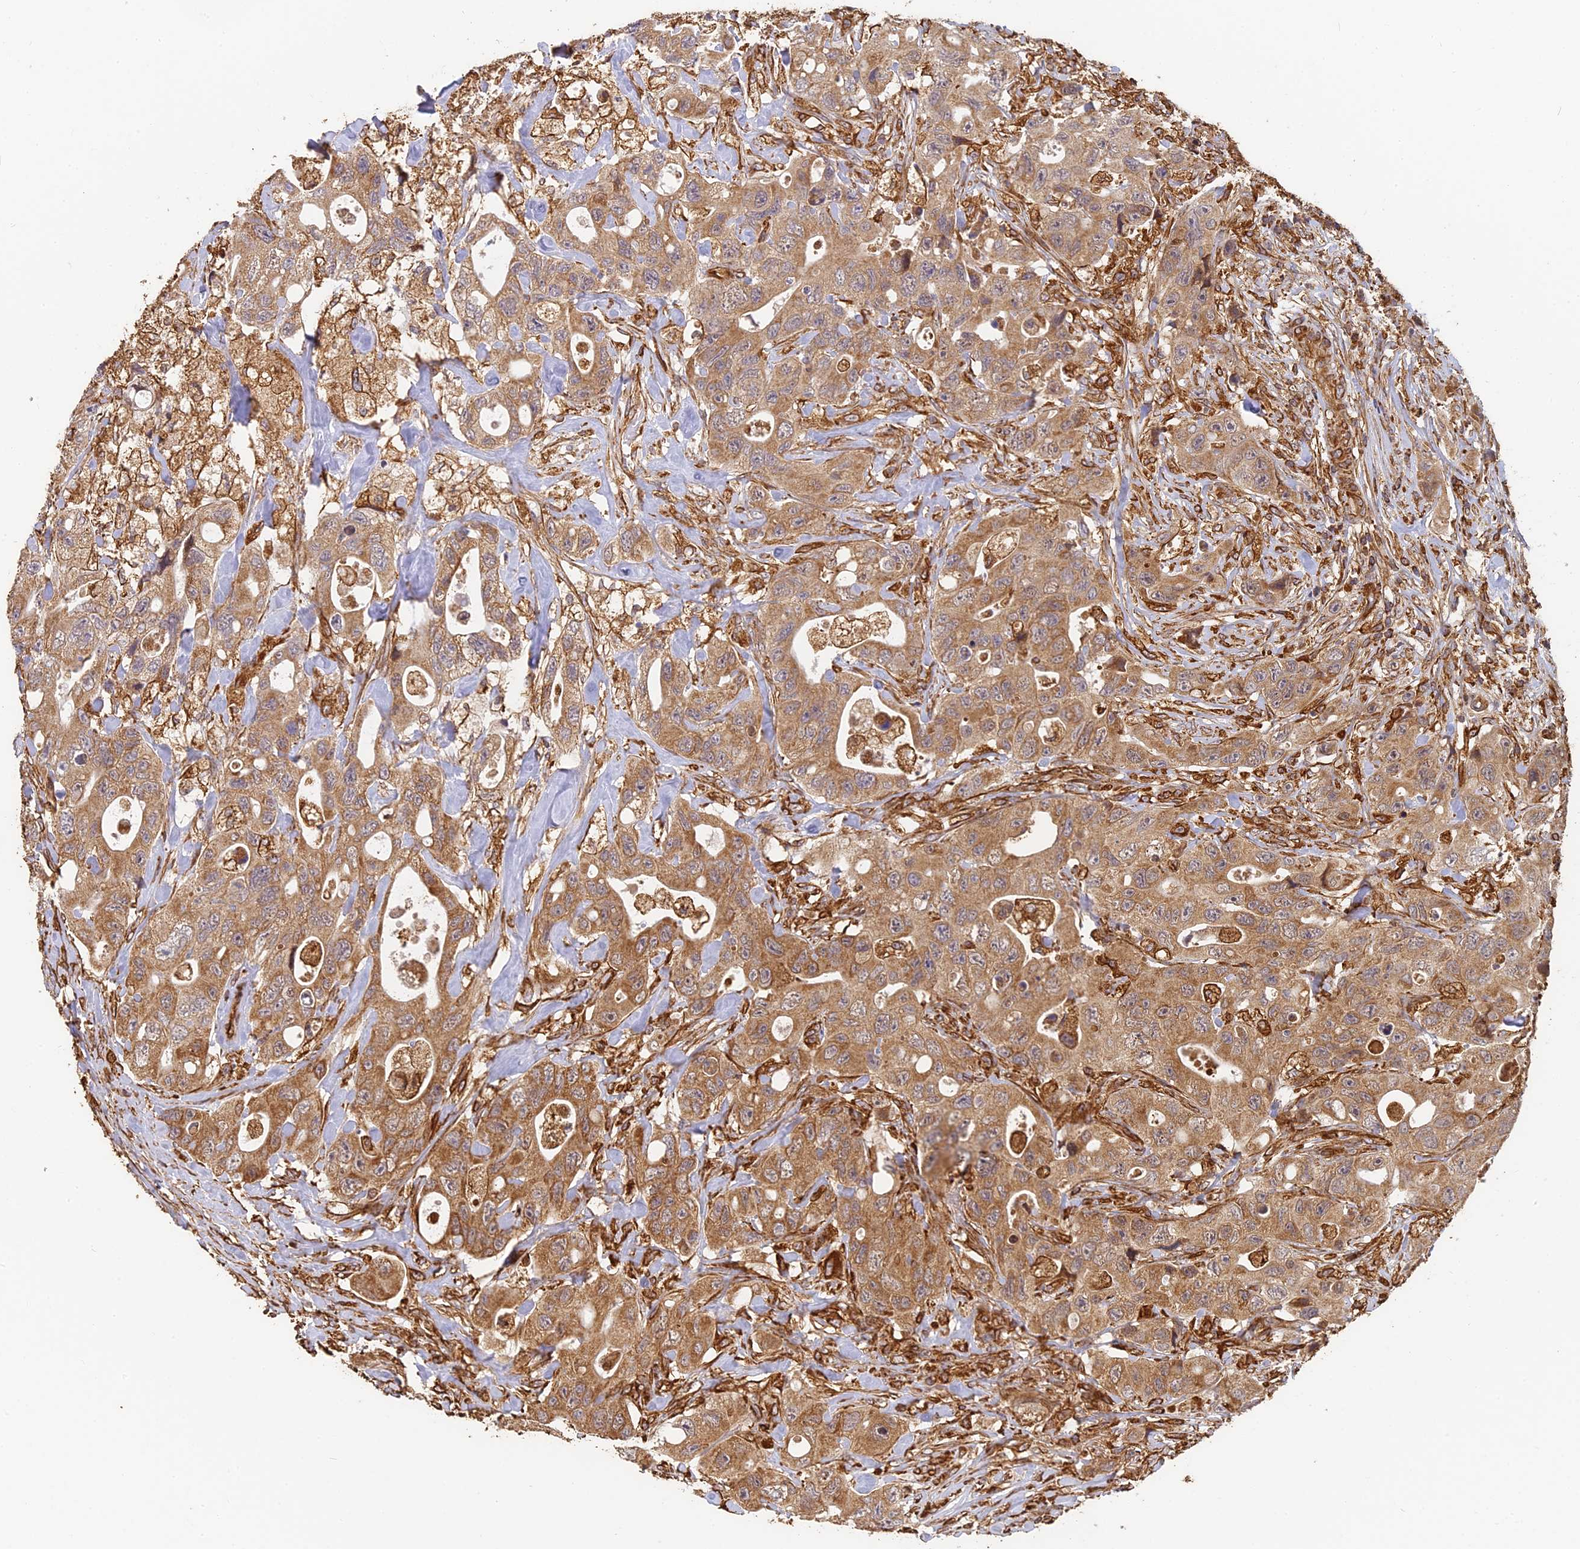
{"staining": {"intensity": "moderate", "quantity": ">75%", "location": "cytoplasmic/membranous"}, "tissue": "colorectal cancer", "cell_type": "Tumor cells", "image_type": "cancer", "snomed": [{"axis": "morphology", "description": "Adenocarcinoma, NOS"}, {"axis": "topography", "description": "Colon"}], "caption": "This histopathology image shows IHC staining of colorectal cancer (adenocarcinoma), with medium moderate cytoplasmic/membranous positivity in approximately >75% of tumor cells.", "gene": "DSTYK", "patient": {"sex": "female", "age": 46}}